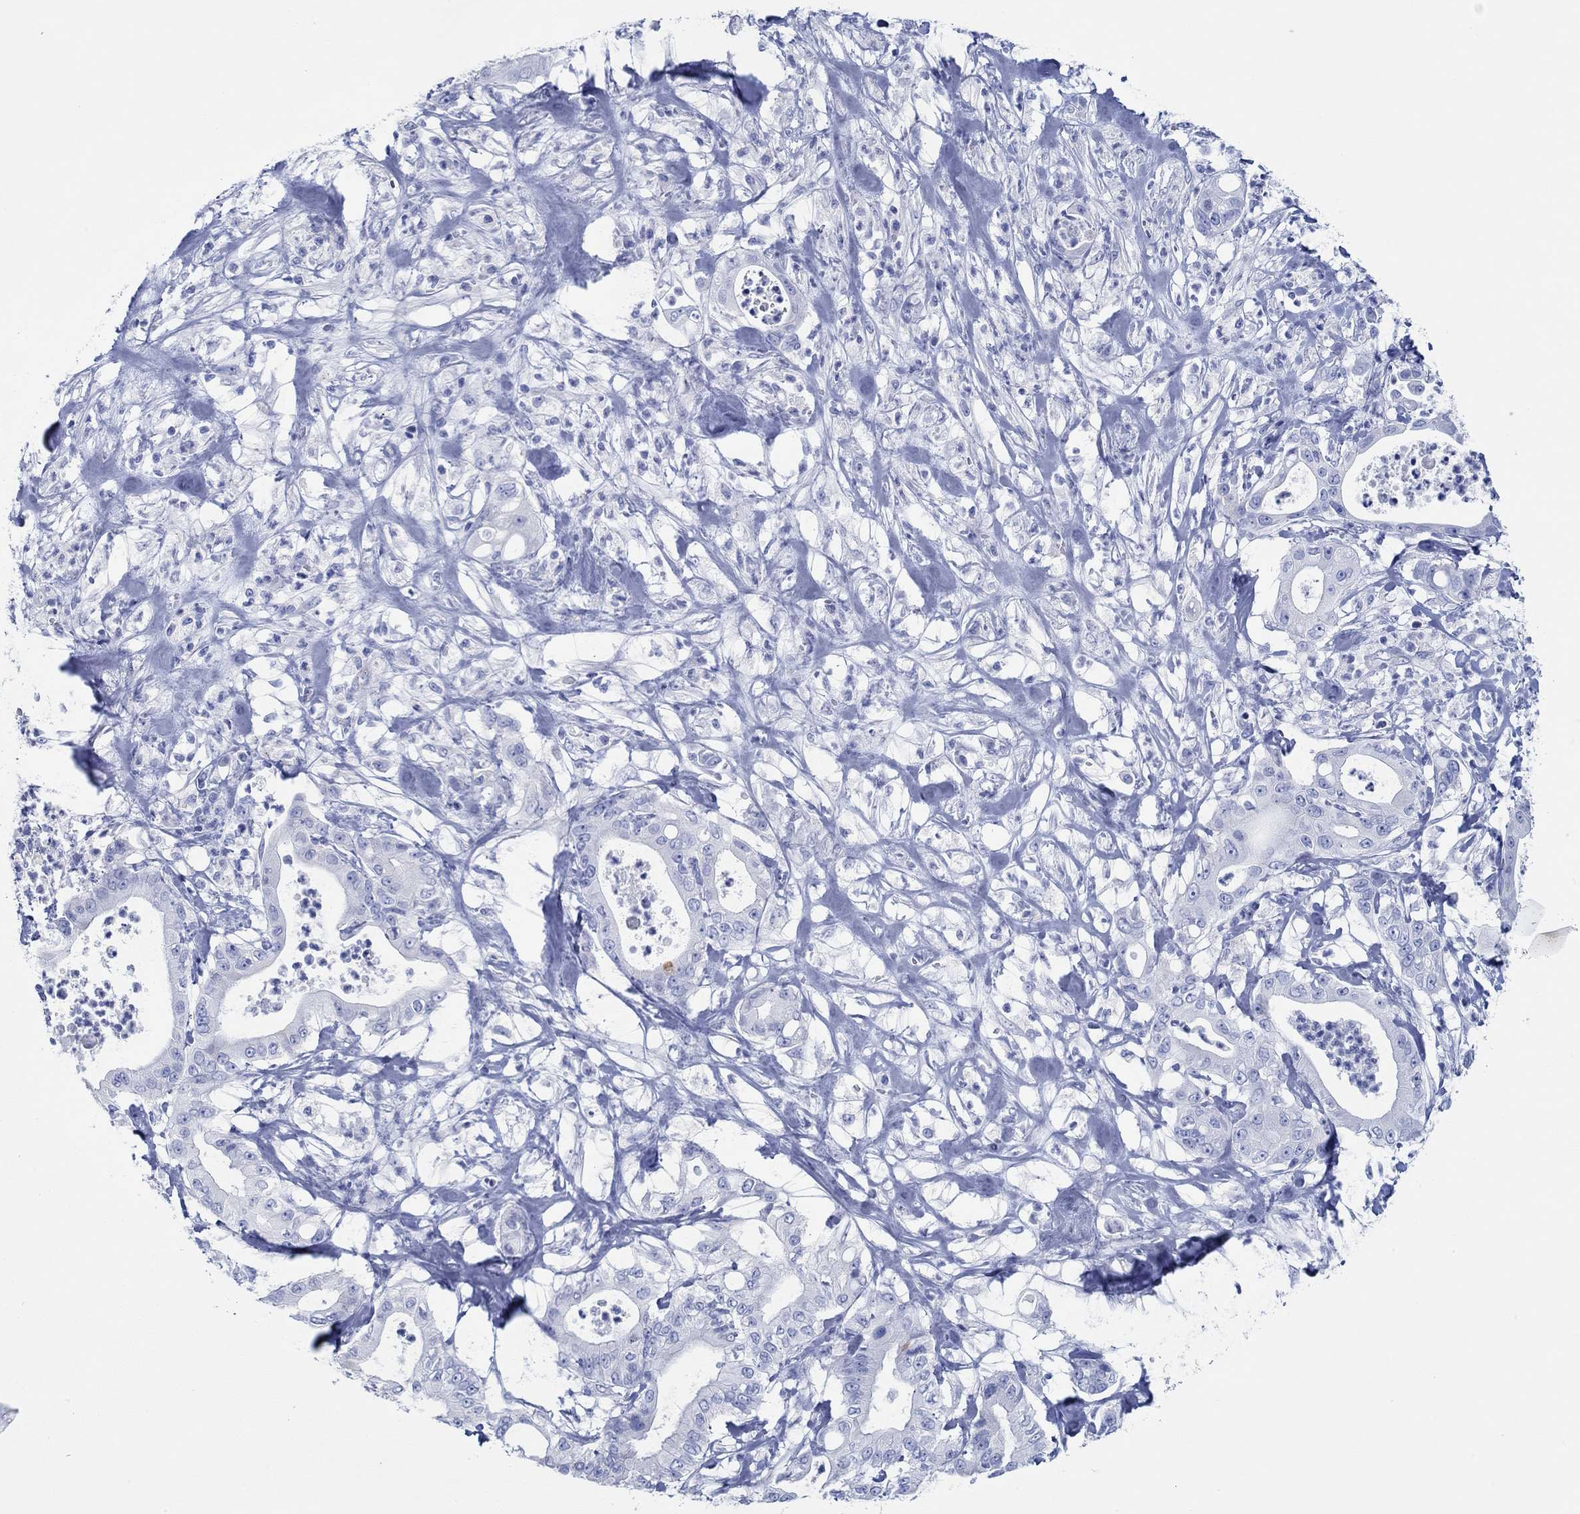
{"staining": {"intensity": "negative", "quantity": "none", "location": "none"}, "tissue": "pancreatic cancer", "cell_type": "Tumor cells", "image_type": "cancer", "snomed": [{"axis": "morphology", "description": "Adenocarcinoma, NOS"}, {"axis": "topography", "description": "Pancreas"}], "caption": "IHC of pancreatic cancer (adenocarcinoma) reveals no positivity in tumor cells.", "gene": "IGFBP6", "patient": {"sex": "male", "age": 71}}